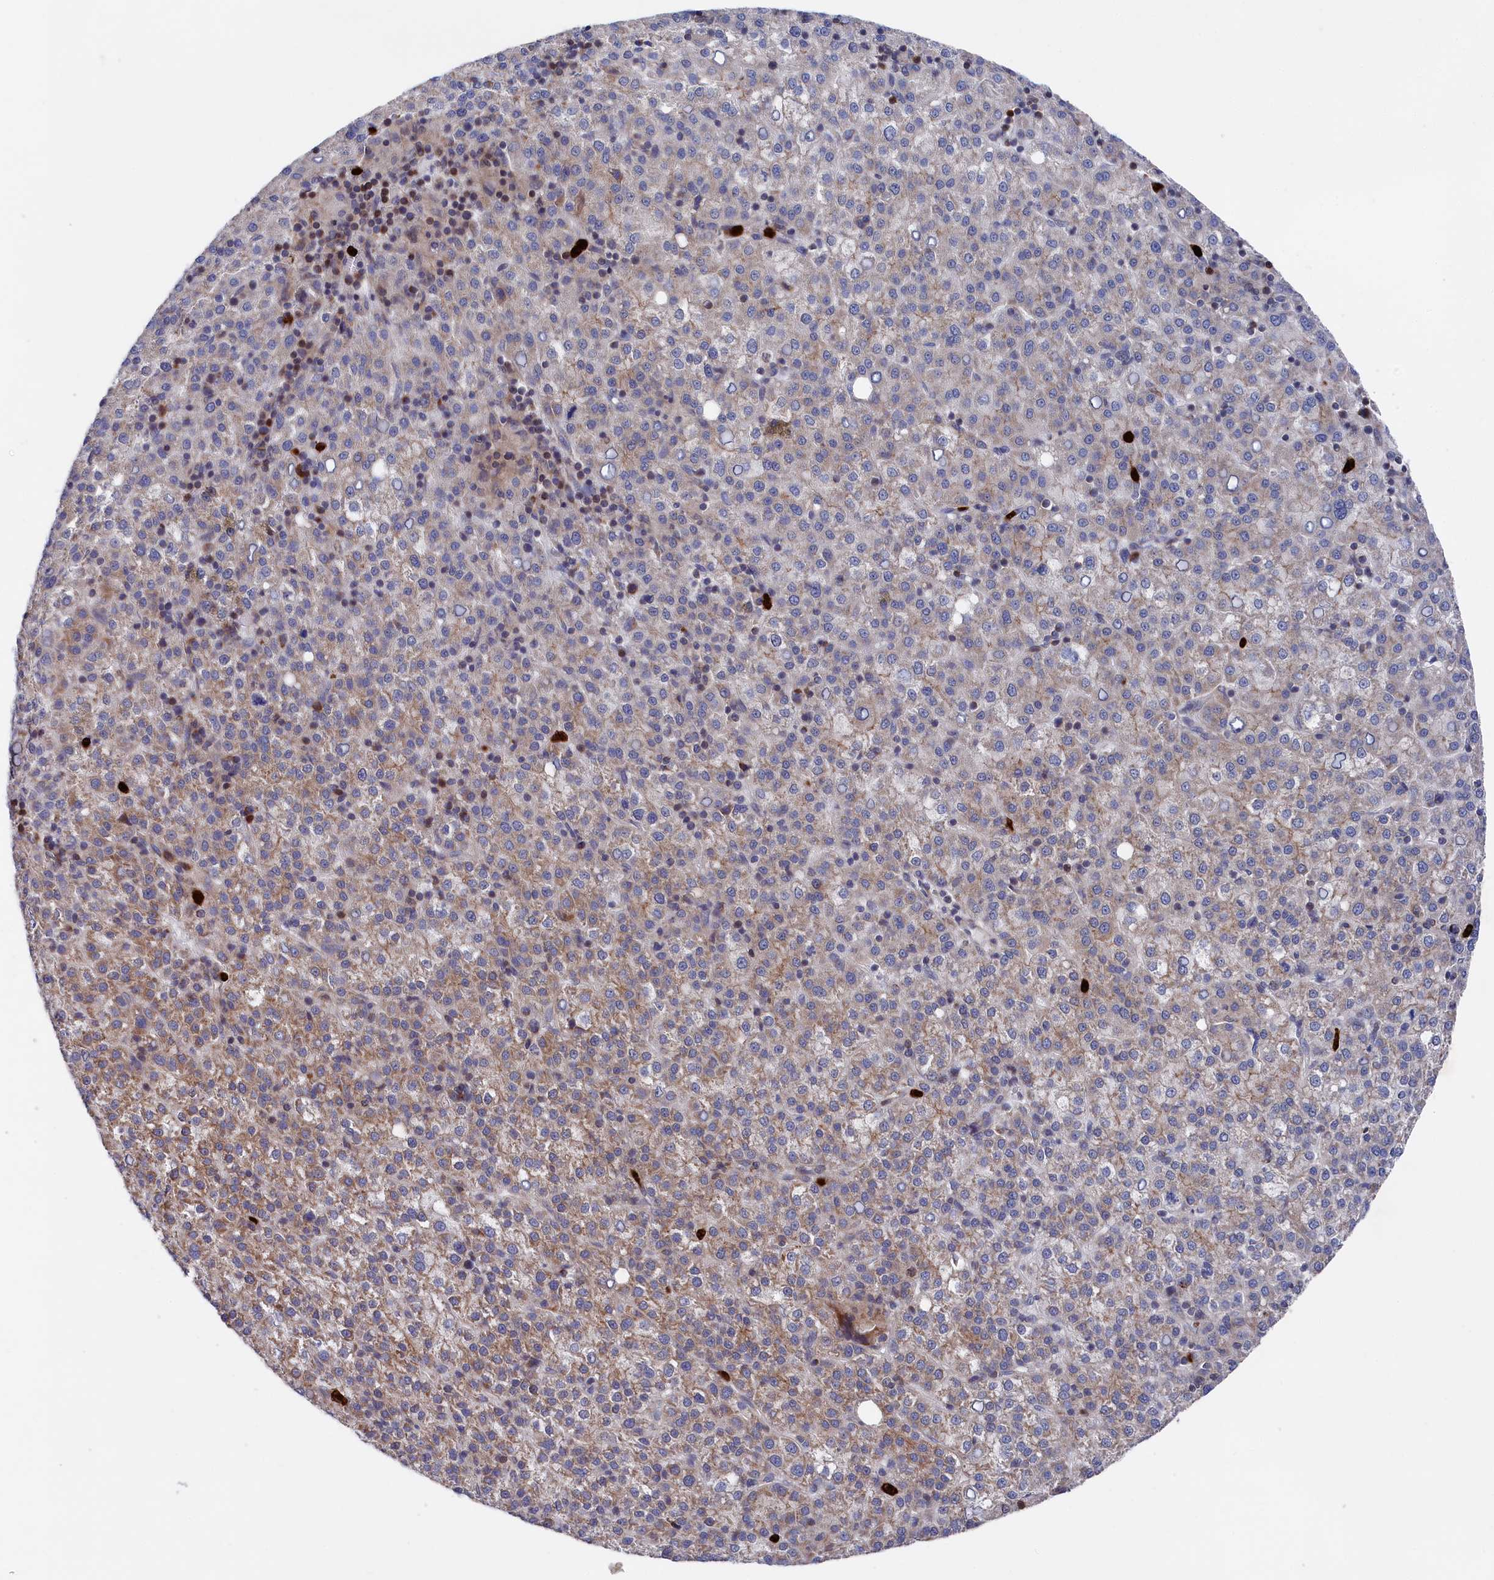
{"staining": {"intensity": "moderate", "quantity": "<25%", "location": "cytoplasmic/membranous"}, "tissue": "liver cancer", "cell_type": "Tumor cells", "image_type": "cancer", "snomed": [{"axis": "morphology", "description": "Carcinoma, Hepatocellular, NOS"}, {"axis": "topography", "description": "Liver"}], "caption": "Immunohistochemistry (IHC) of human hepatocellular carcinoma (liver) demonstrates low levels of moderate cytoplasmic/membranous positivity in approximately <25% of tumor cells.", "gene": "CHCHD1", "patient": {"sex": "female", "age": 58}}